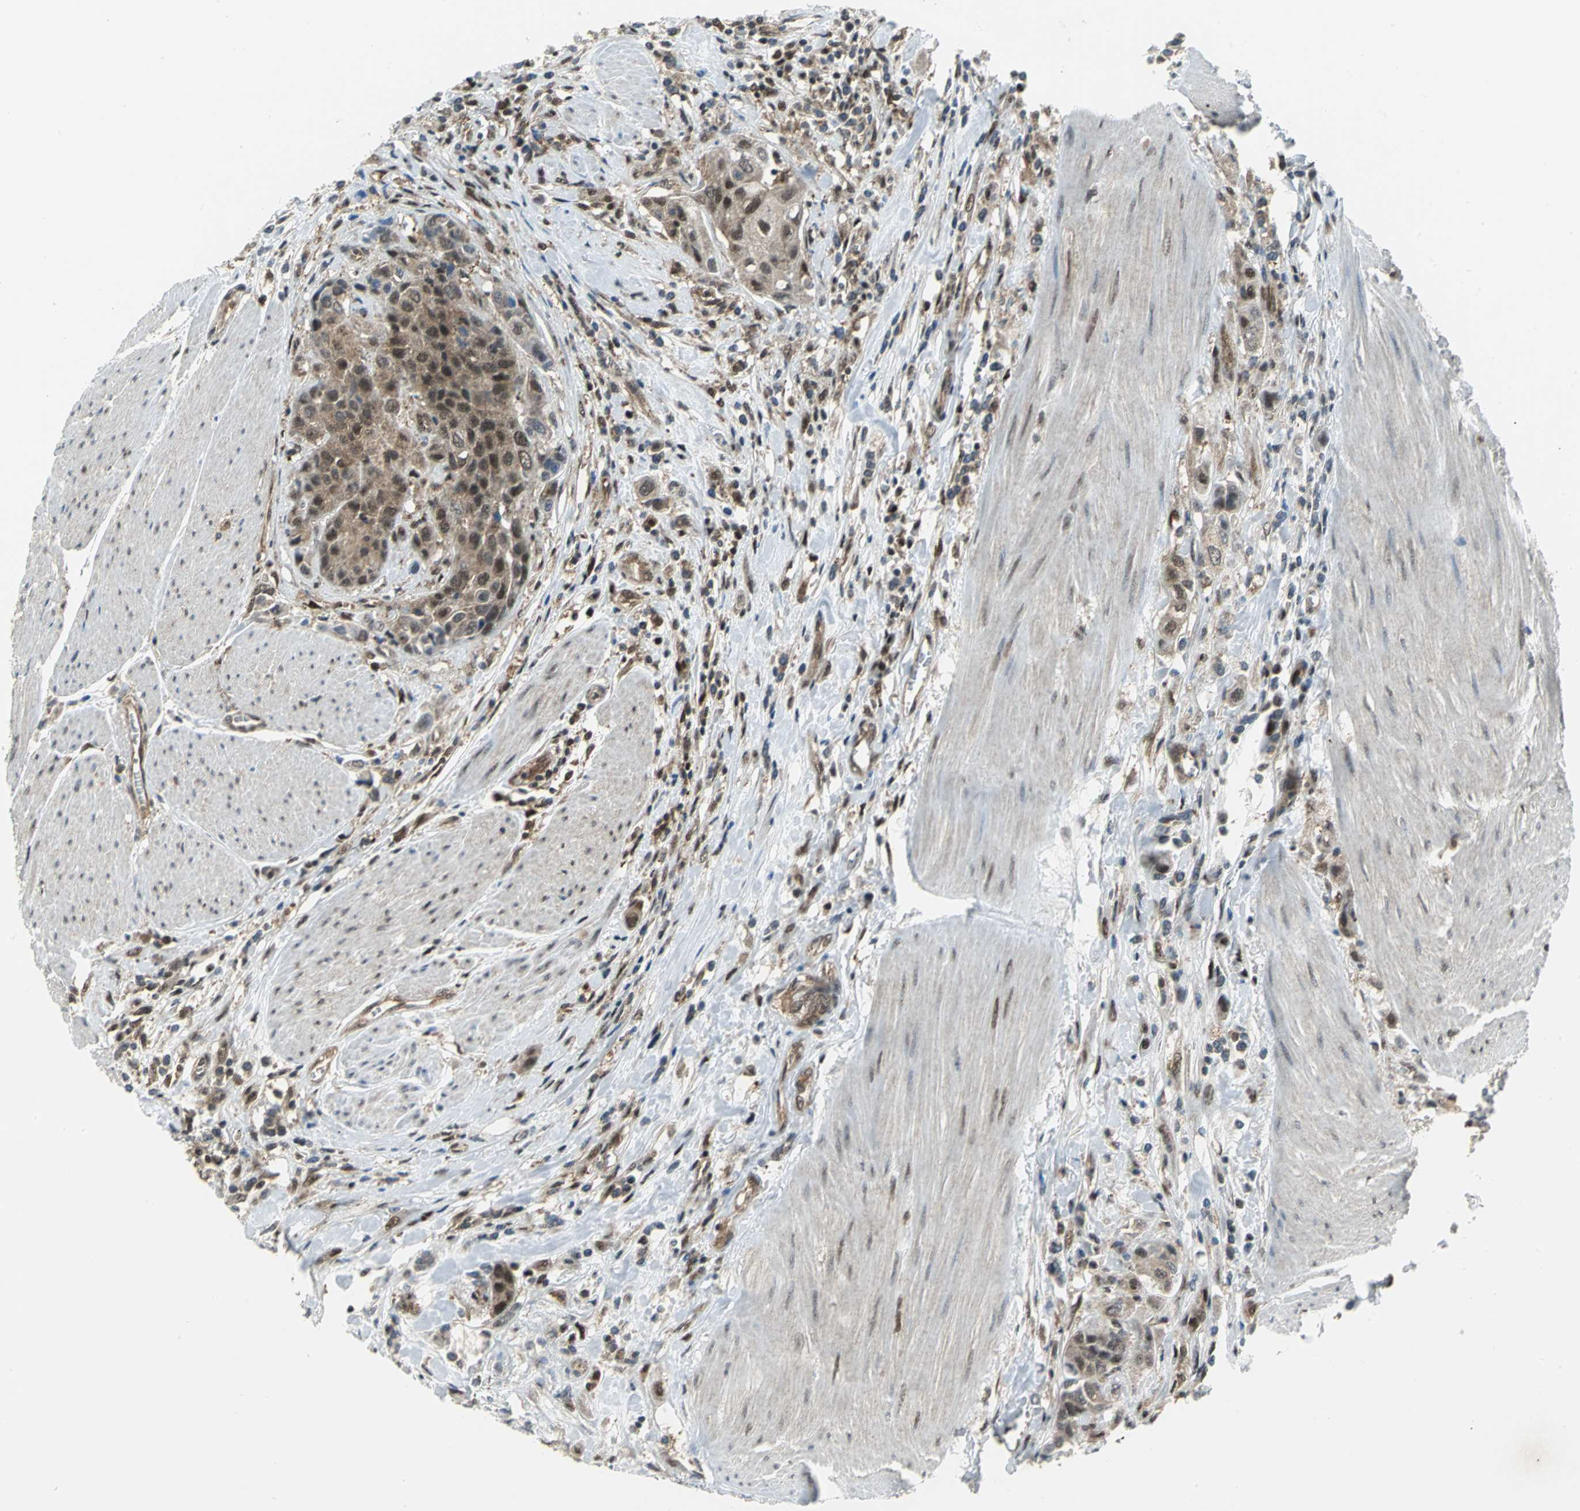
{"staining": {"intensity": "moderate", "quantity": ">75%", "location": "cytoplasmic/membranous,nuclear"}, "tissue": "urothelial cancer", "cell_type": "Tumor cells", "image_type": "cancer", "snomed": [{"axis": "morphology", "description": "Urothelial carcinoma, High grade"}, {"axis": "topography", "description": "Urinary bladder"}], "caption": "Immunohistochemical staining of human high-grade urothelial carcinoma reveals medium levels of moderate cytoplasmic/membranous and nuclear protein staining in about >75% of tumor cells. The protein of interest is stained brown, and the nuclei are stained in blue (DAB (3,3'-diaminobenzidine) IHC with brightfield microscopy, high magnification).", "gene": "PSMA4", "patient": {"sex": "male", "age": 50}}